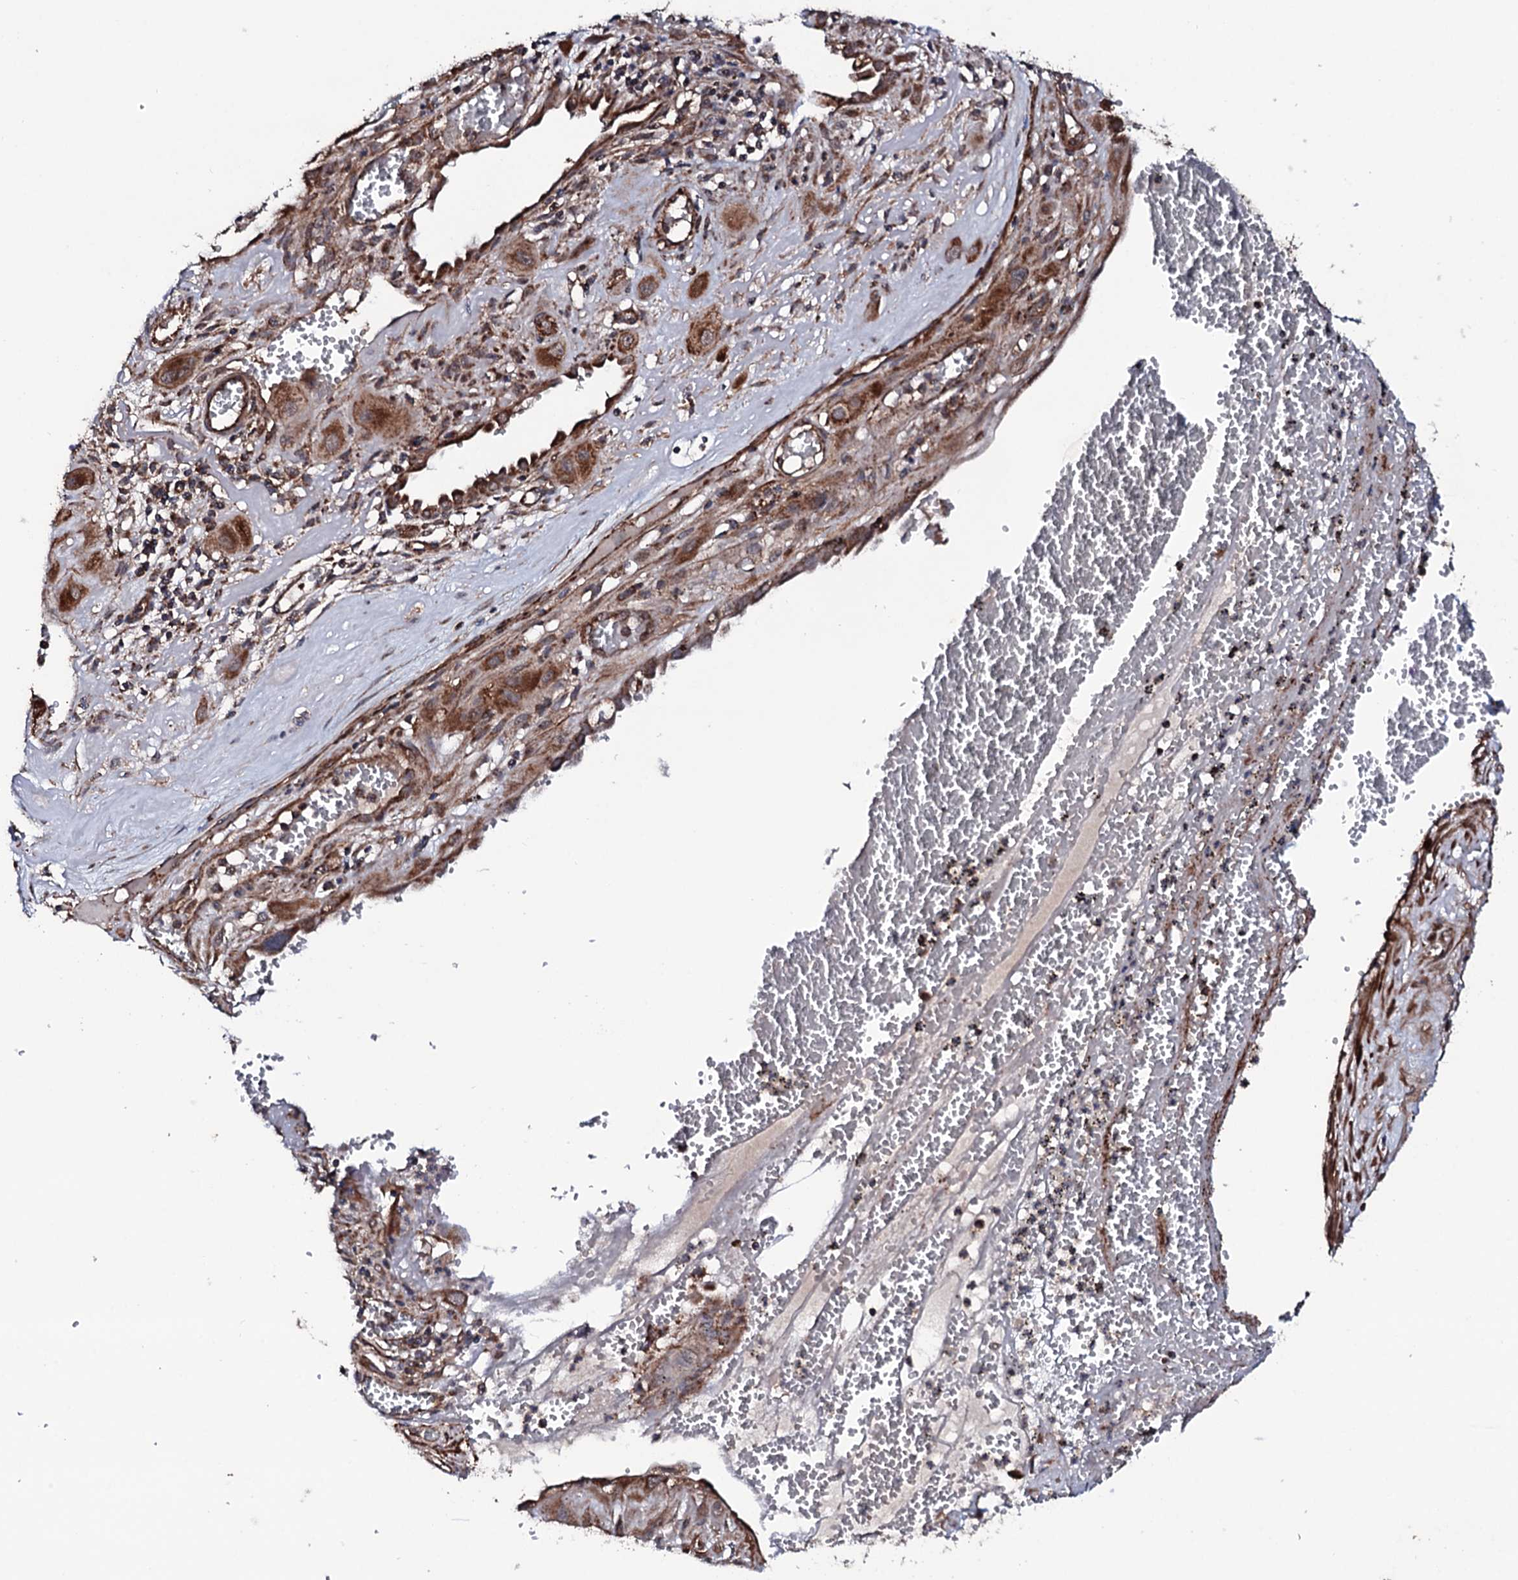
{"staining": {"intensity": "strong", "quantity": ">75%", "location": "cytoplasmic/membranous"}, "tissue": "cervical cancer", "cell_type": "Tumor cells", "image_type": "cancer", "snomed": [{"axis": "morphology", "description": "Squamous cell carcinoma, NOS"}, {"axis": "topography", "description": "Cervix"}], "caption": "There is high levels of strong cytoplasmic/membranous expression in tumor cells of cervical squamous cell carcinoma, as demonstrated by immunohistochemical staining (brown color).", "gene": "MTIF3", "patient": {"sex": "female", "age": 34}}